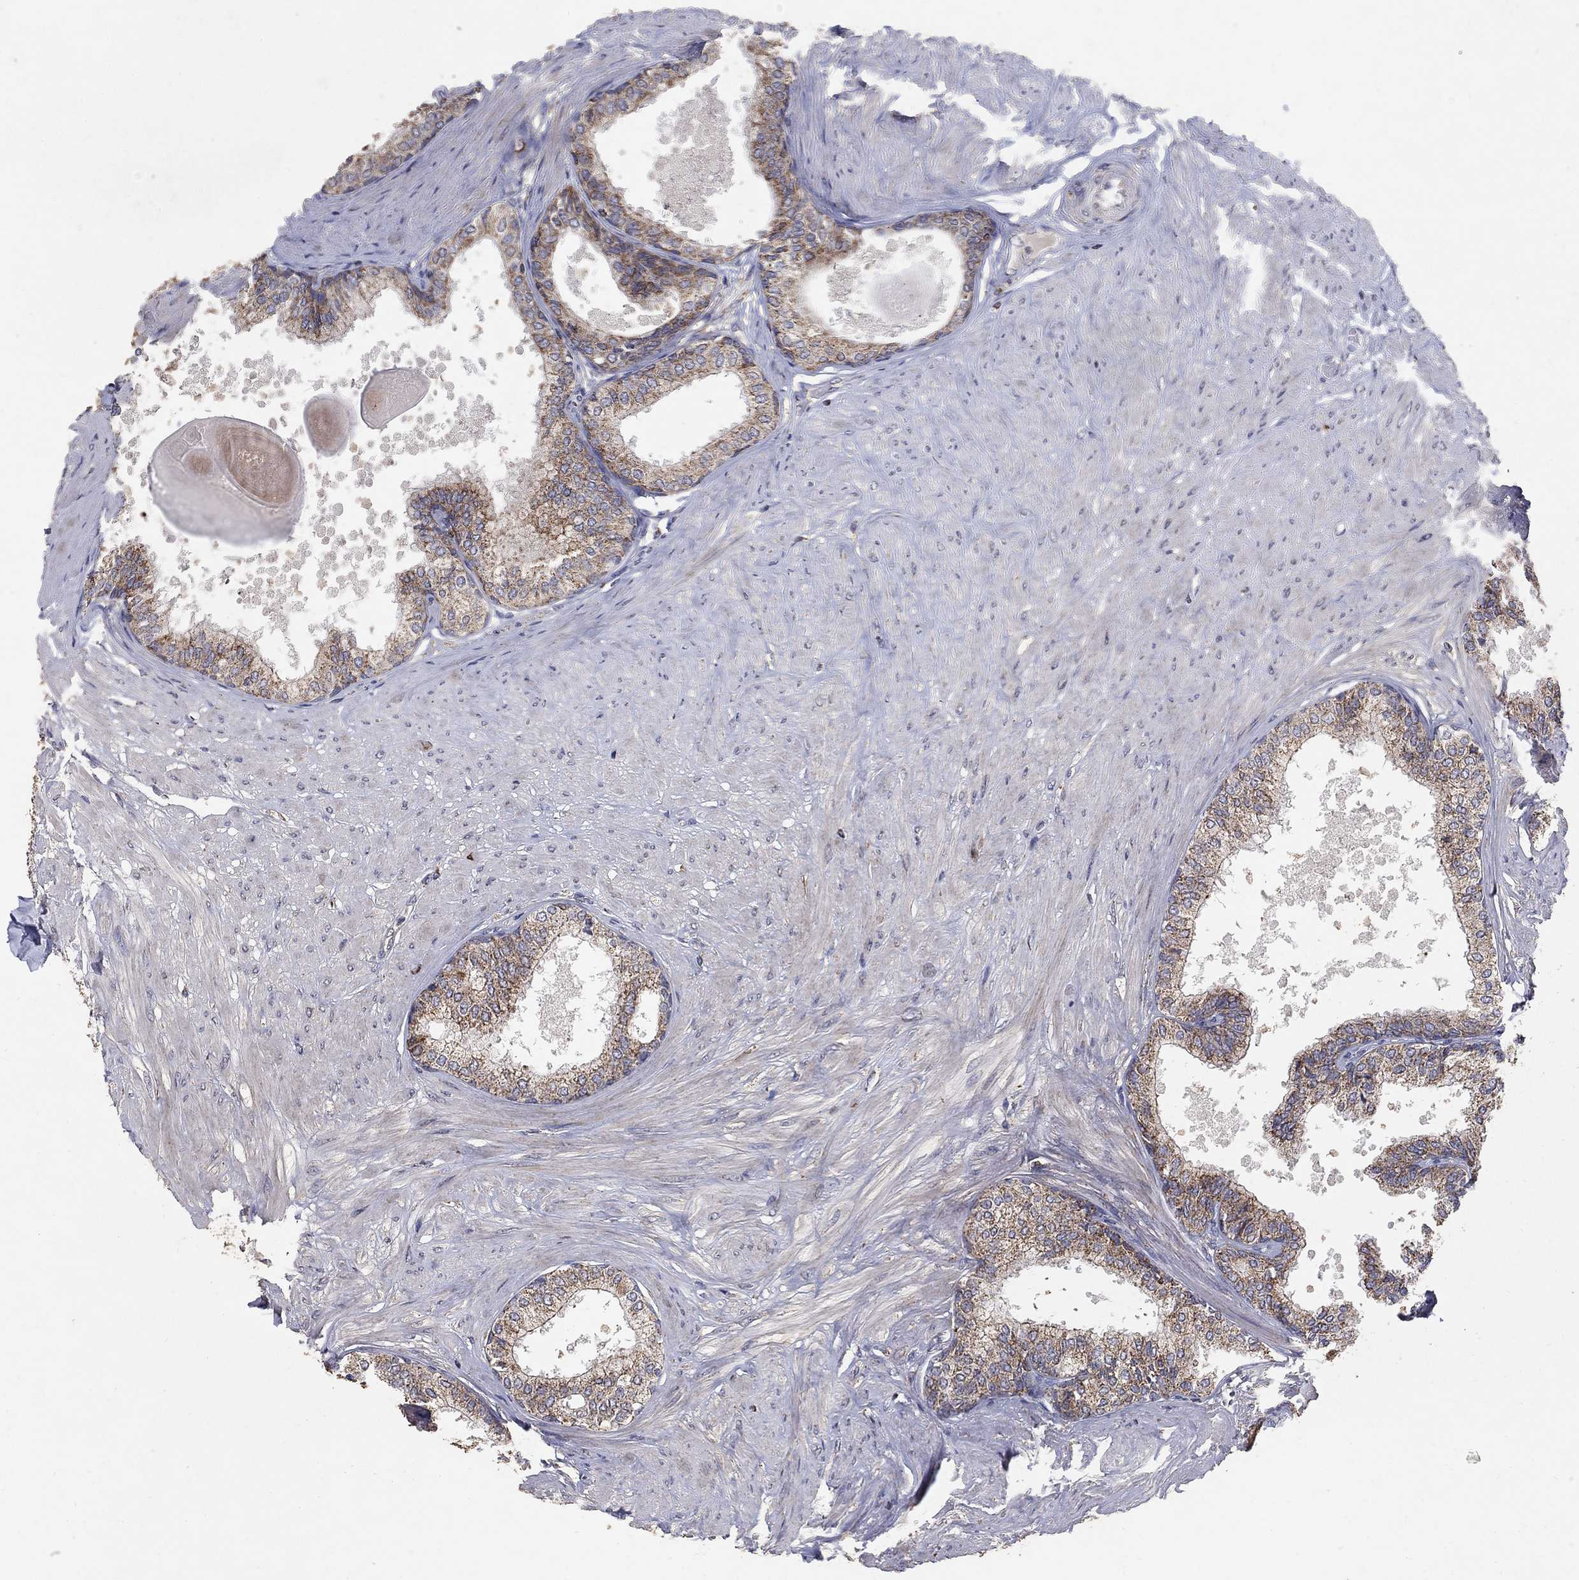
{"staining": {"intensity": "moderate", "quantity": "<25%", "location": "cytoplasmic/membranous"}, "tissue": "prostate", "cell_type": "Glandular cells", "image_type": "normal", "snomed": [{"axis": "morphology", "description": "Normal tissue, NOS"}, {"axis": "topography", "description": "Prostate"}], "caption": "Prostate stained with a brown dye shows moderate cytoplasmic/membranous positive positivity in about <25% of glandular cells.", "gene": "GPSM1", "patient": {"sex": "male", "age": 63}}